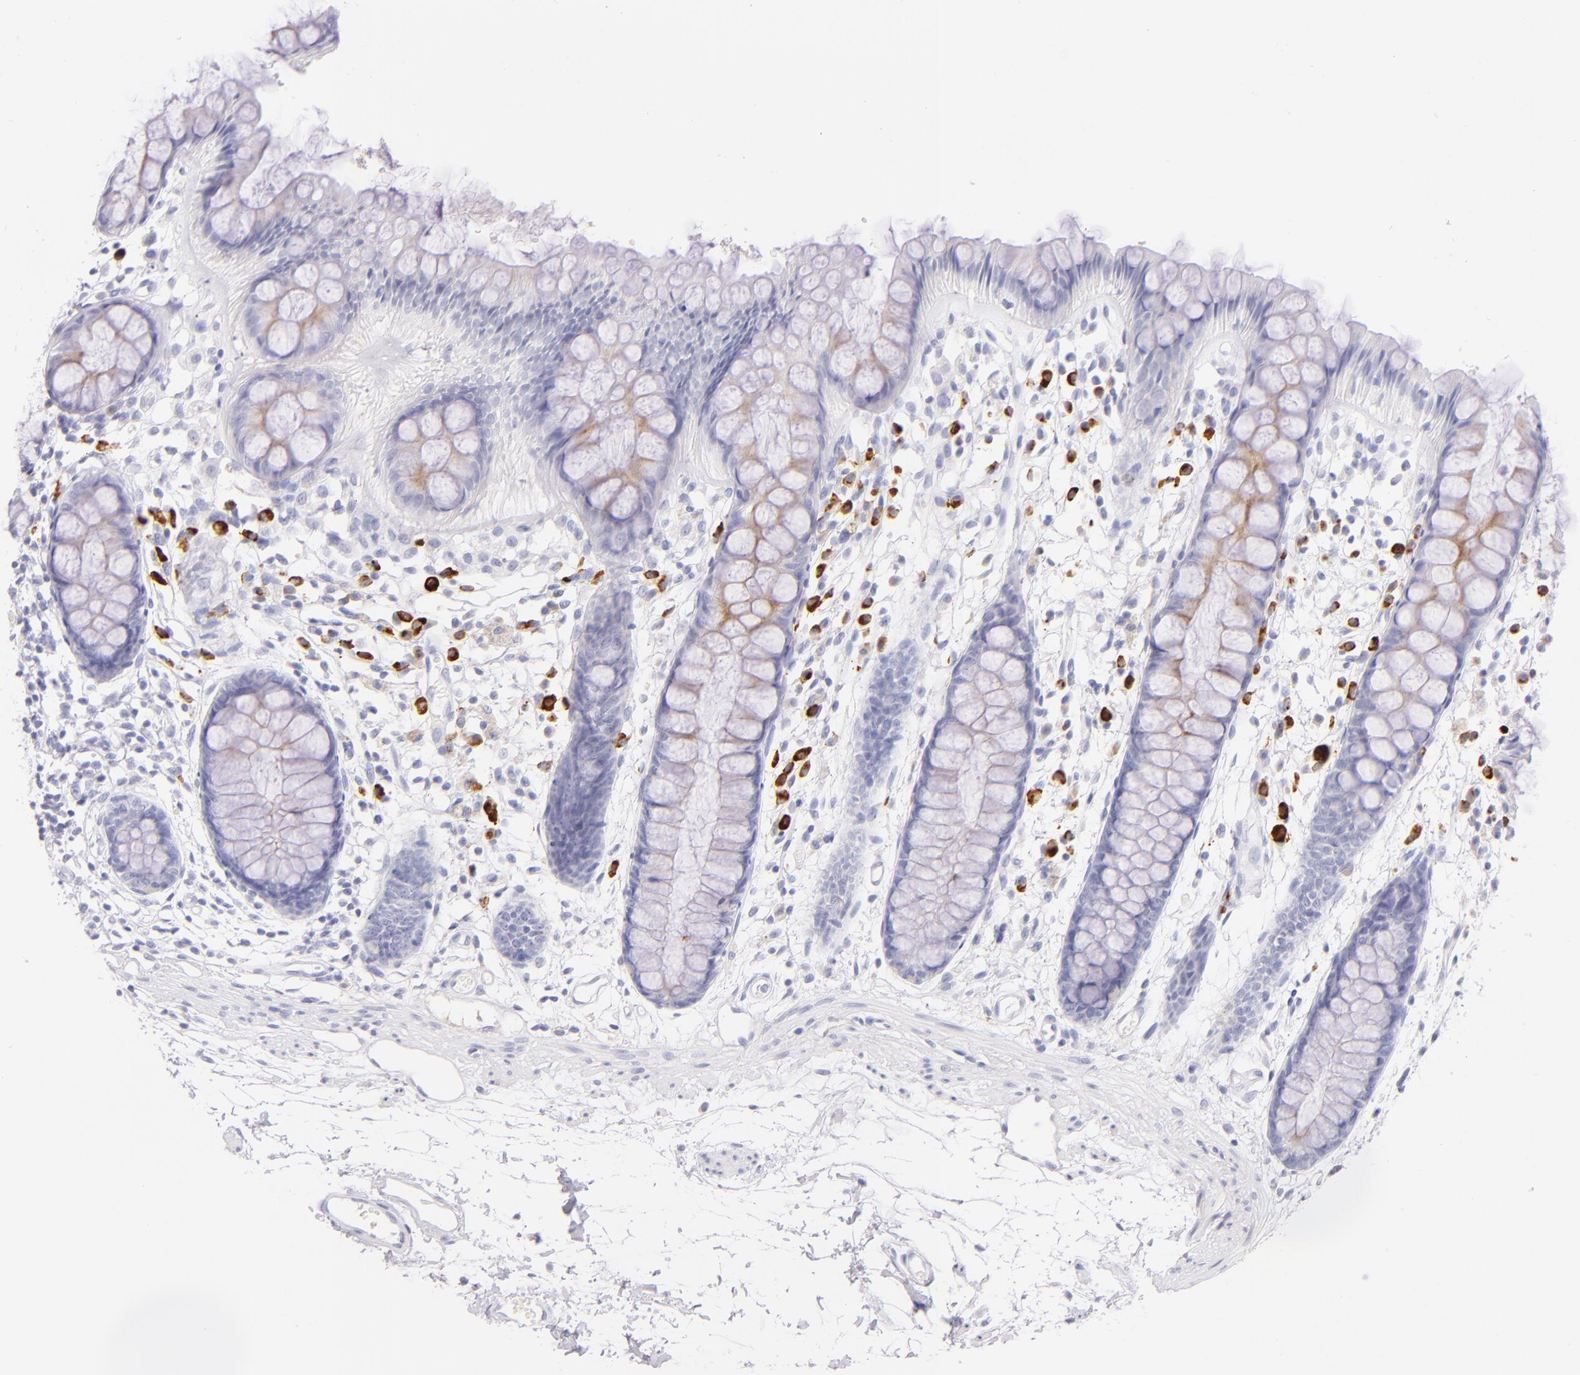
{"staining": {"intensity": "negative", "quantity": "none", "location": "none"}, "tissue": "rectum", "cell_type": "Glandular cells", "image_type": "normal", "snomed": [{"axis": "morphology", "description": "Normal tissue, NOS"}, {"axis": "topography", "description": "Rectum"}], "caption": "This is an immunohistochemistry (IHC) micrograph of normal rectum. There is no staining in glandular cells.", "gene": "SDC1", "patient": {"sex": "female", "age": 66}}